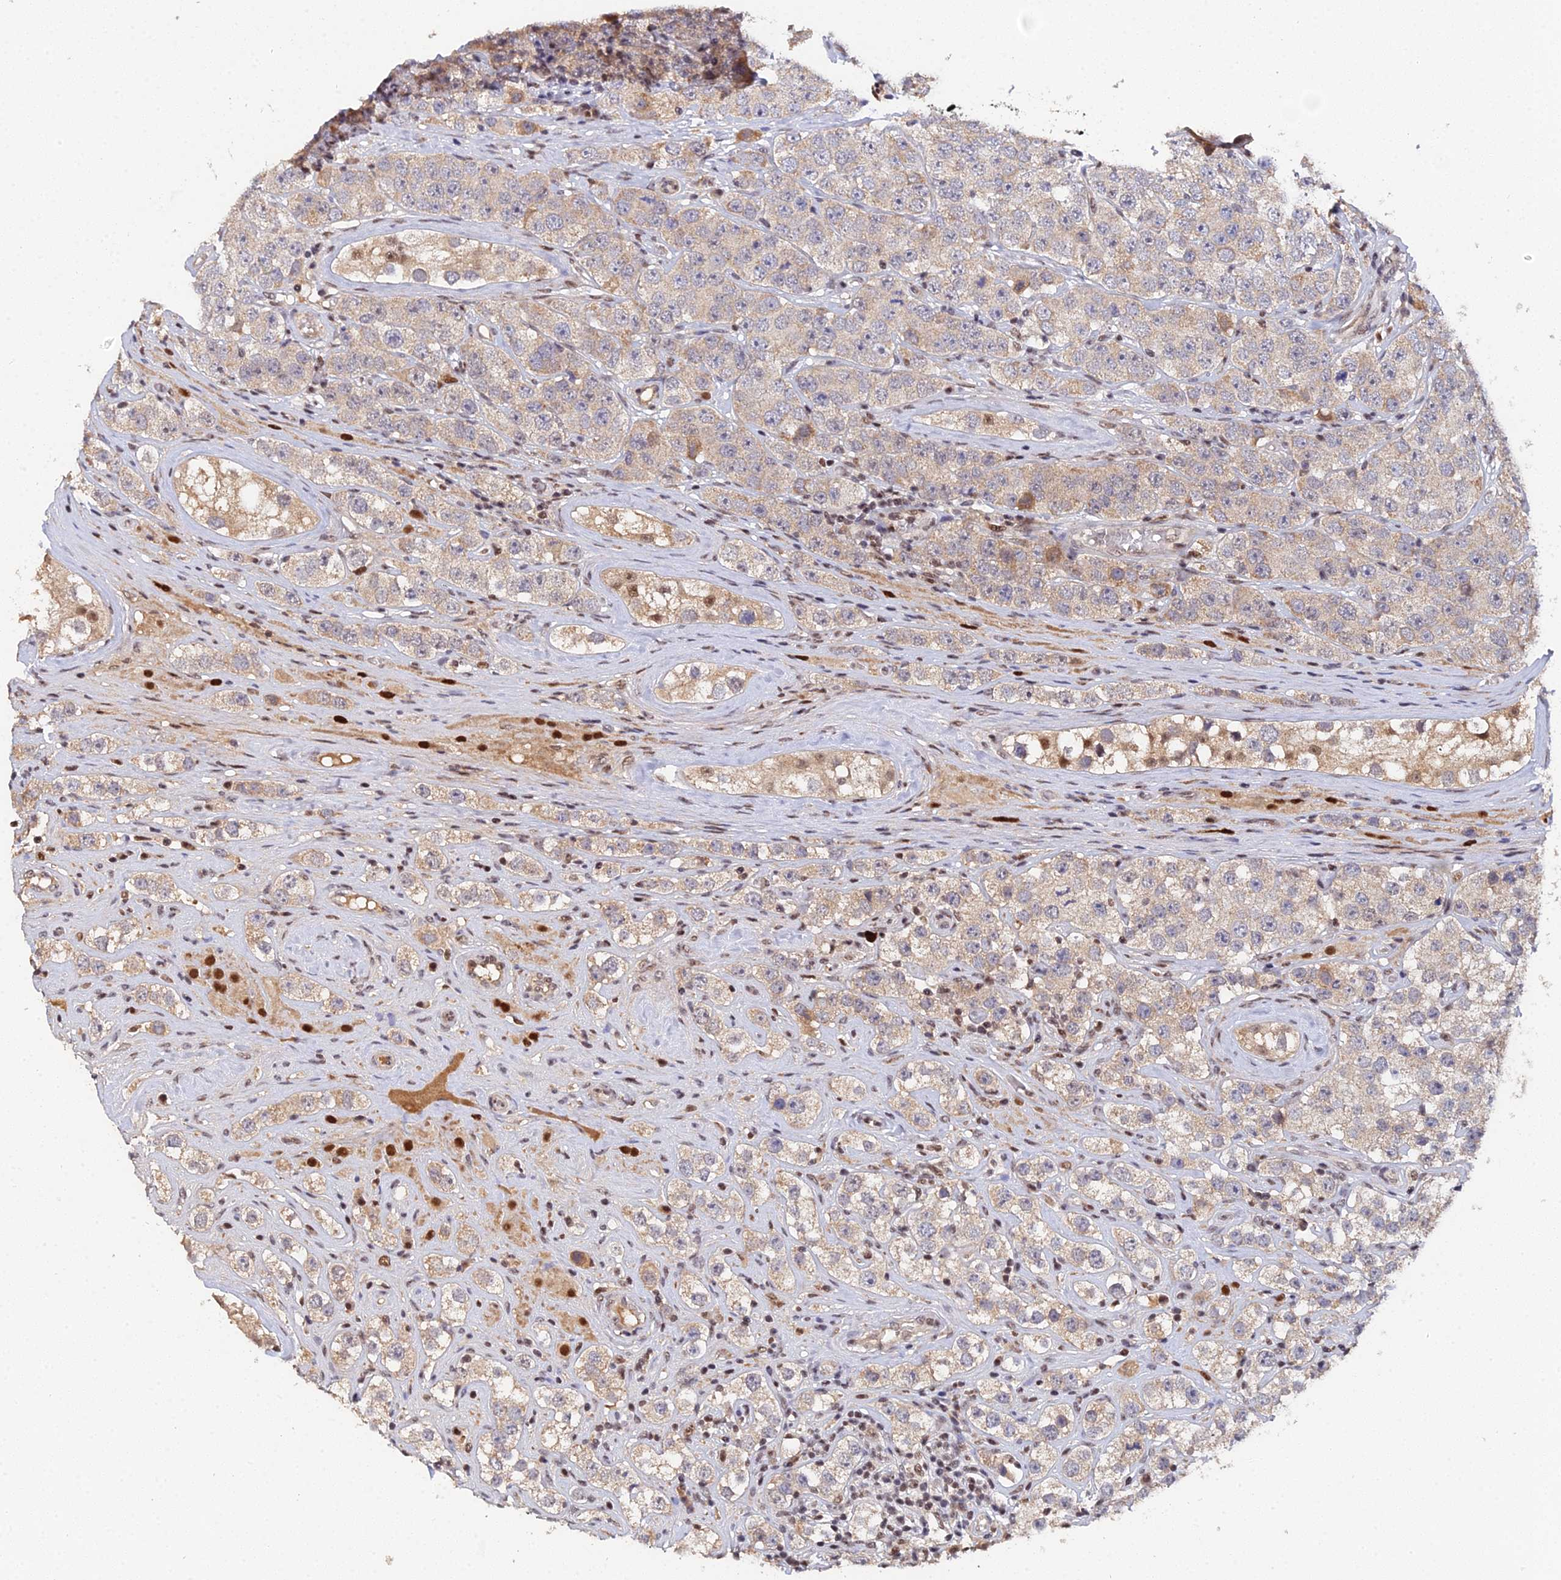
{"staining": {"intensity": "weak", "quantity": "<25%", "location": "cytoplasmic/membranous"}, "tissue": "testis cancer", "cell_type": "Tumor cells", "image_type": "cancer", "snomed": [{"axis": "morphology", "description": "Seminoma, NOS"}, {"axis": "topography", "description": "Testis"}], "caption": "A high-resolution image shows immunohistochemistry staining of testis cancer (seminoma), which reveals no significant positivity in tumor cells. (Immunohistochemistry (ihc), brightfield microscopy, high magnification).", "gene": "ERCC5", "patient": {"sex": "male", "age": 28}}